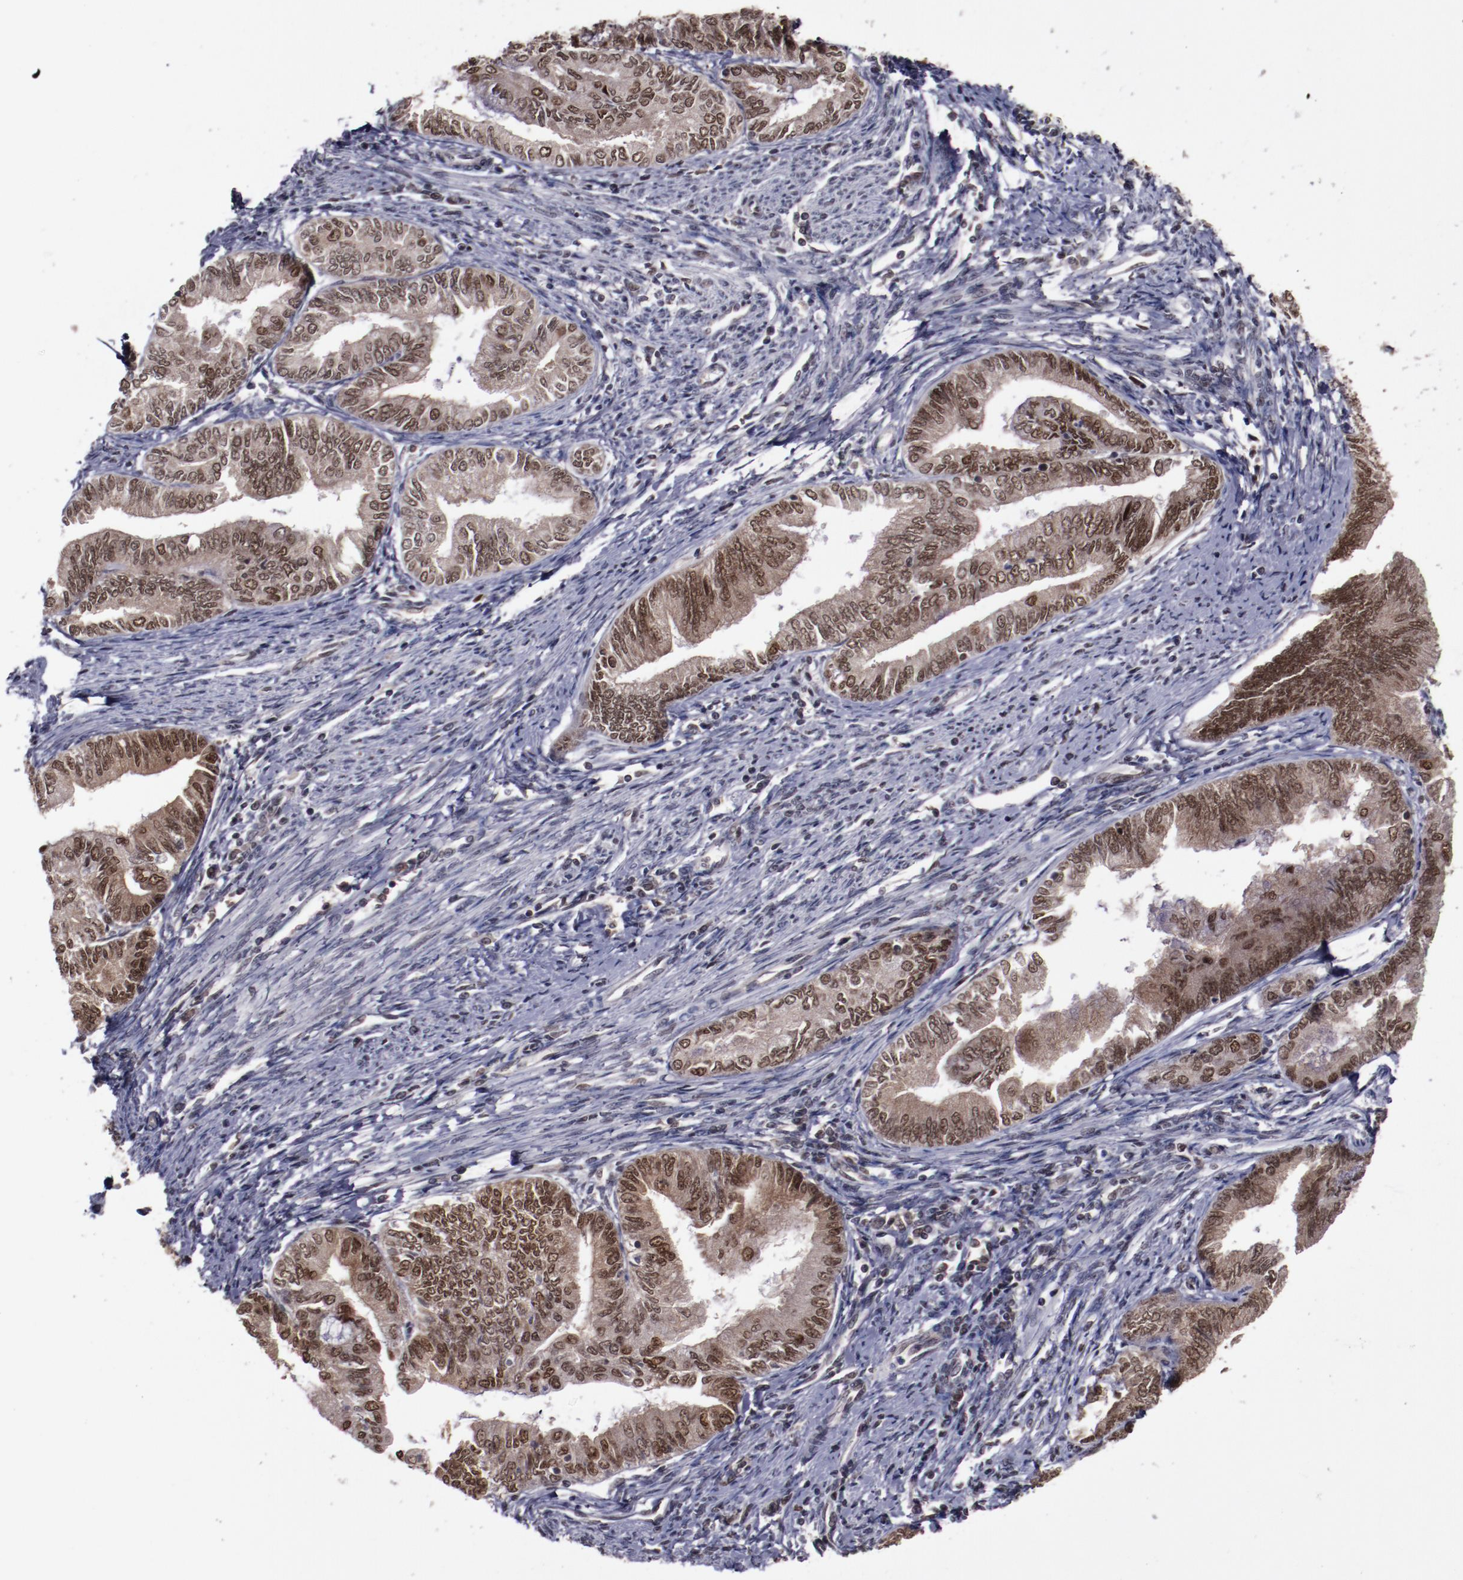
{"staining": {"intensity": "moderate", "quantity": ">75%", "location": "nuclear"}, "tissue": "endometrial cancer", "cell_type": "Tumor cells", "image_type": "cancer", "snomed": [{"axis": "morphology", "description": "Adenocarcinoma, NOS"}, {"axis": "topography", "description": "Endometrium"}], "caption": "Tumor cells display moderate nuclear staining in about >75% of cells in adenocarcinoma (endometrial).", "gene": "ERH", "patient": {"sex": "female", "age": 66}}